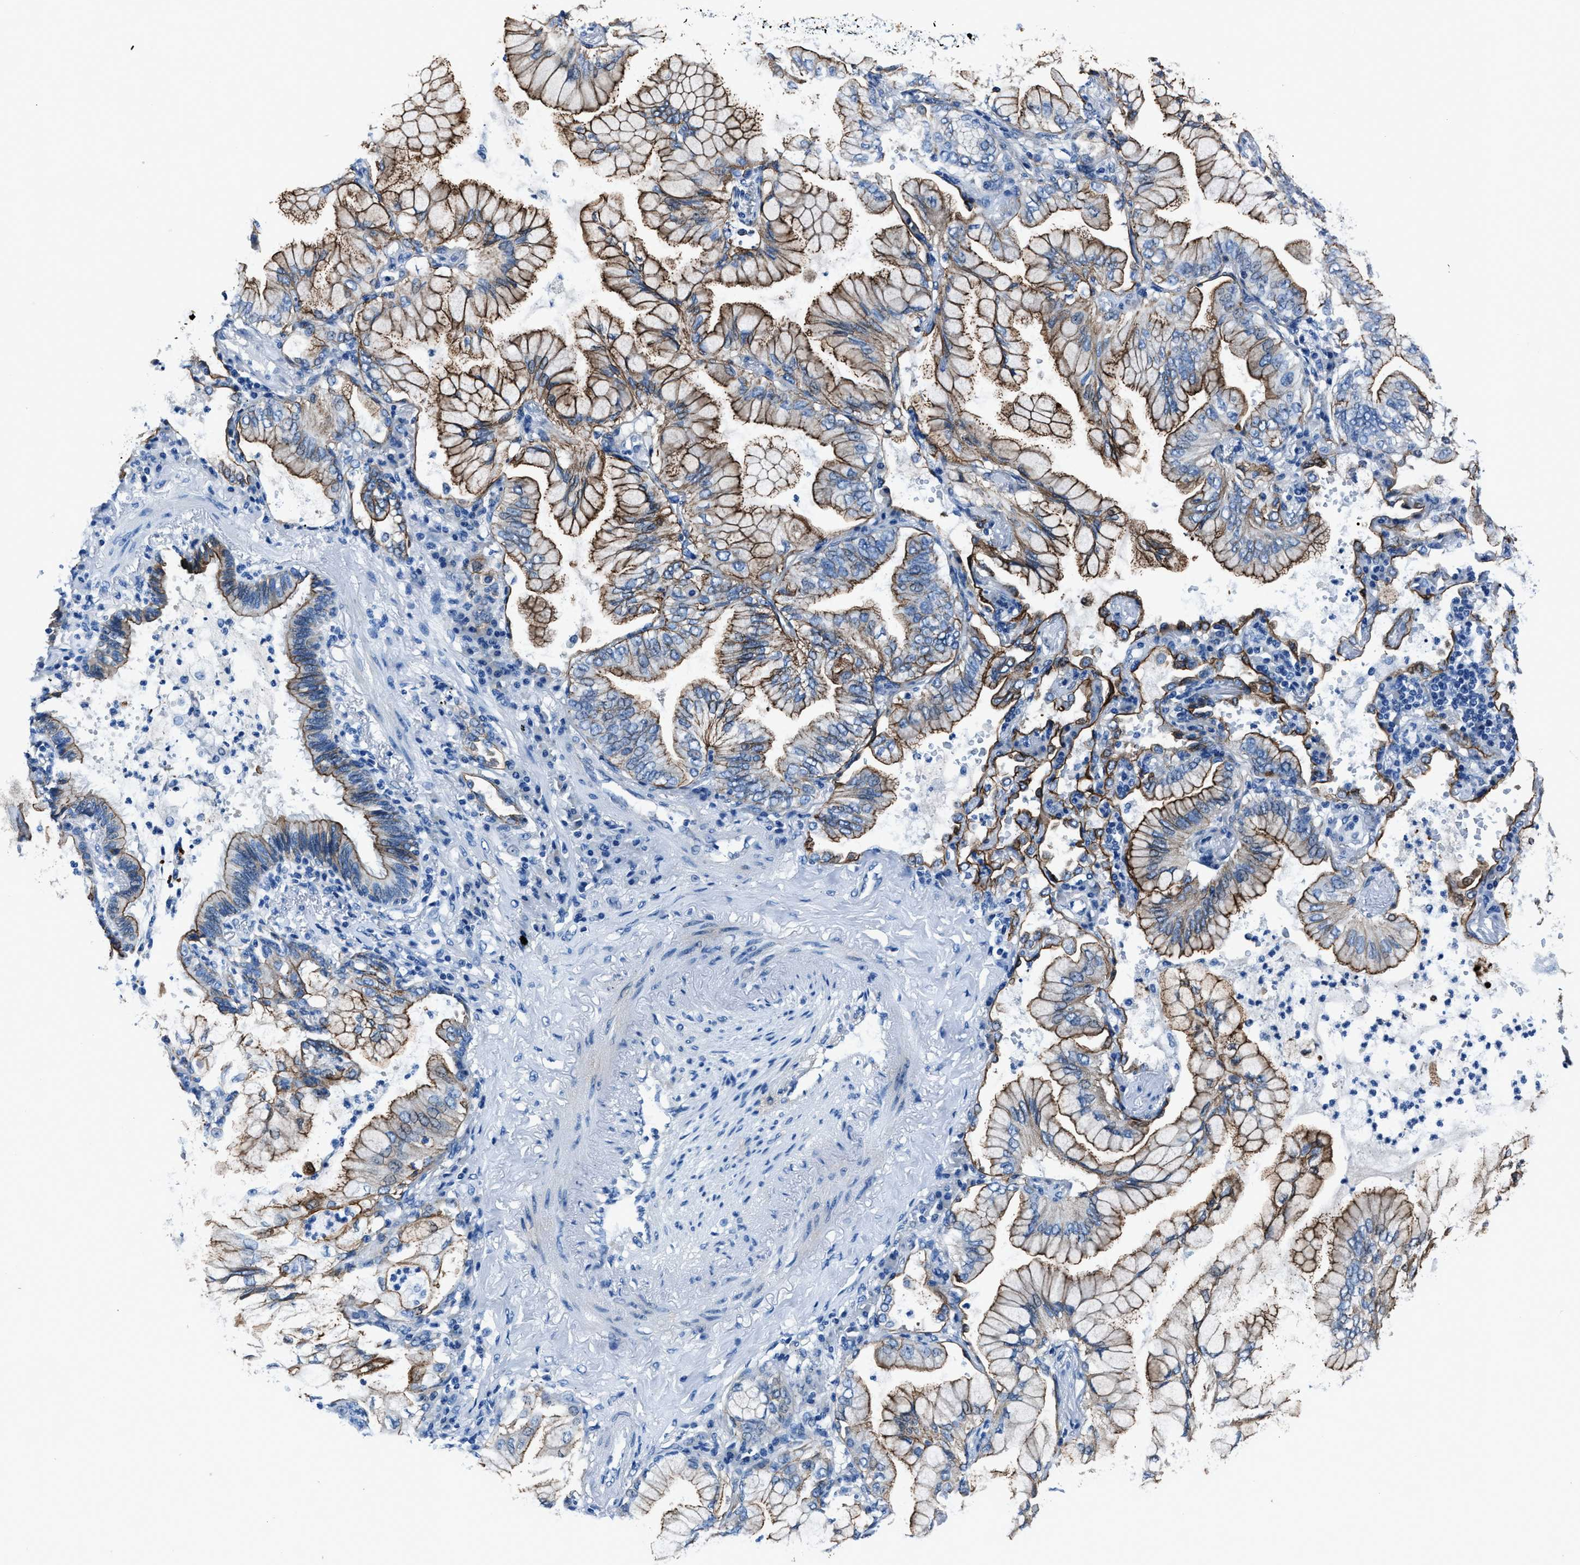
{"staining": {"intensity": "moderate", "quantity": ">75%", "location": "cytoplasmic/membranous"}, "tissue": "lung cancer", "cell_type": "Tumor cells", "image_type": "cancer", "snomed": [{"axis": "morphology", "description": "Adenocarcinoma, NOS"}, {"axis": "topography", "description": "Lung"}], "caption": "Moderate cytoplasmic/membranous expression for a protein is appreciated in about >75% of tumor cells of lung cancer (adenocarcinoma) using immunohistochemistry.", "gene": "LMO7", "patient": {"sex": "female", "age": 70}}